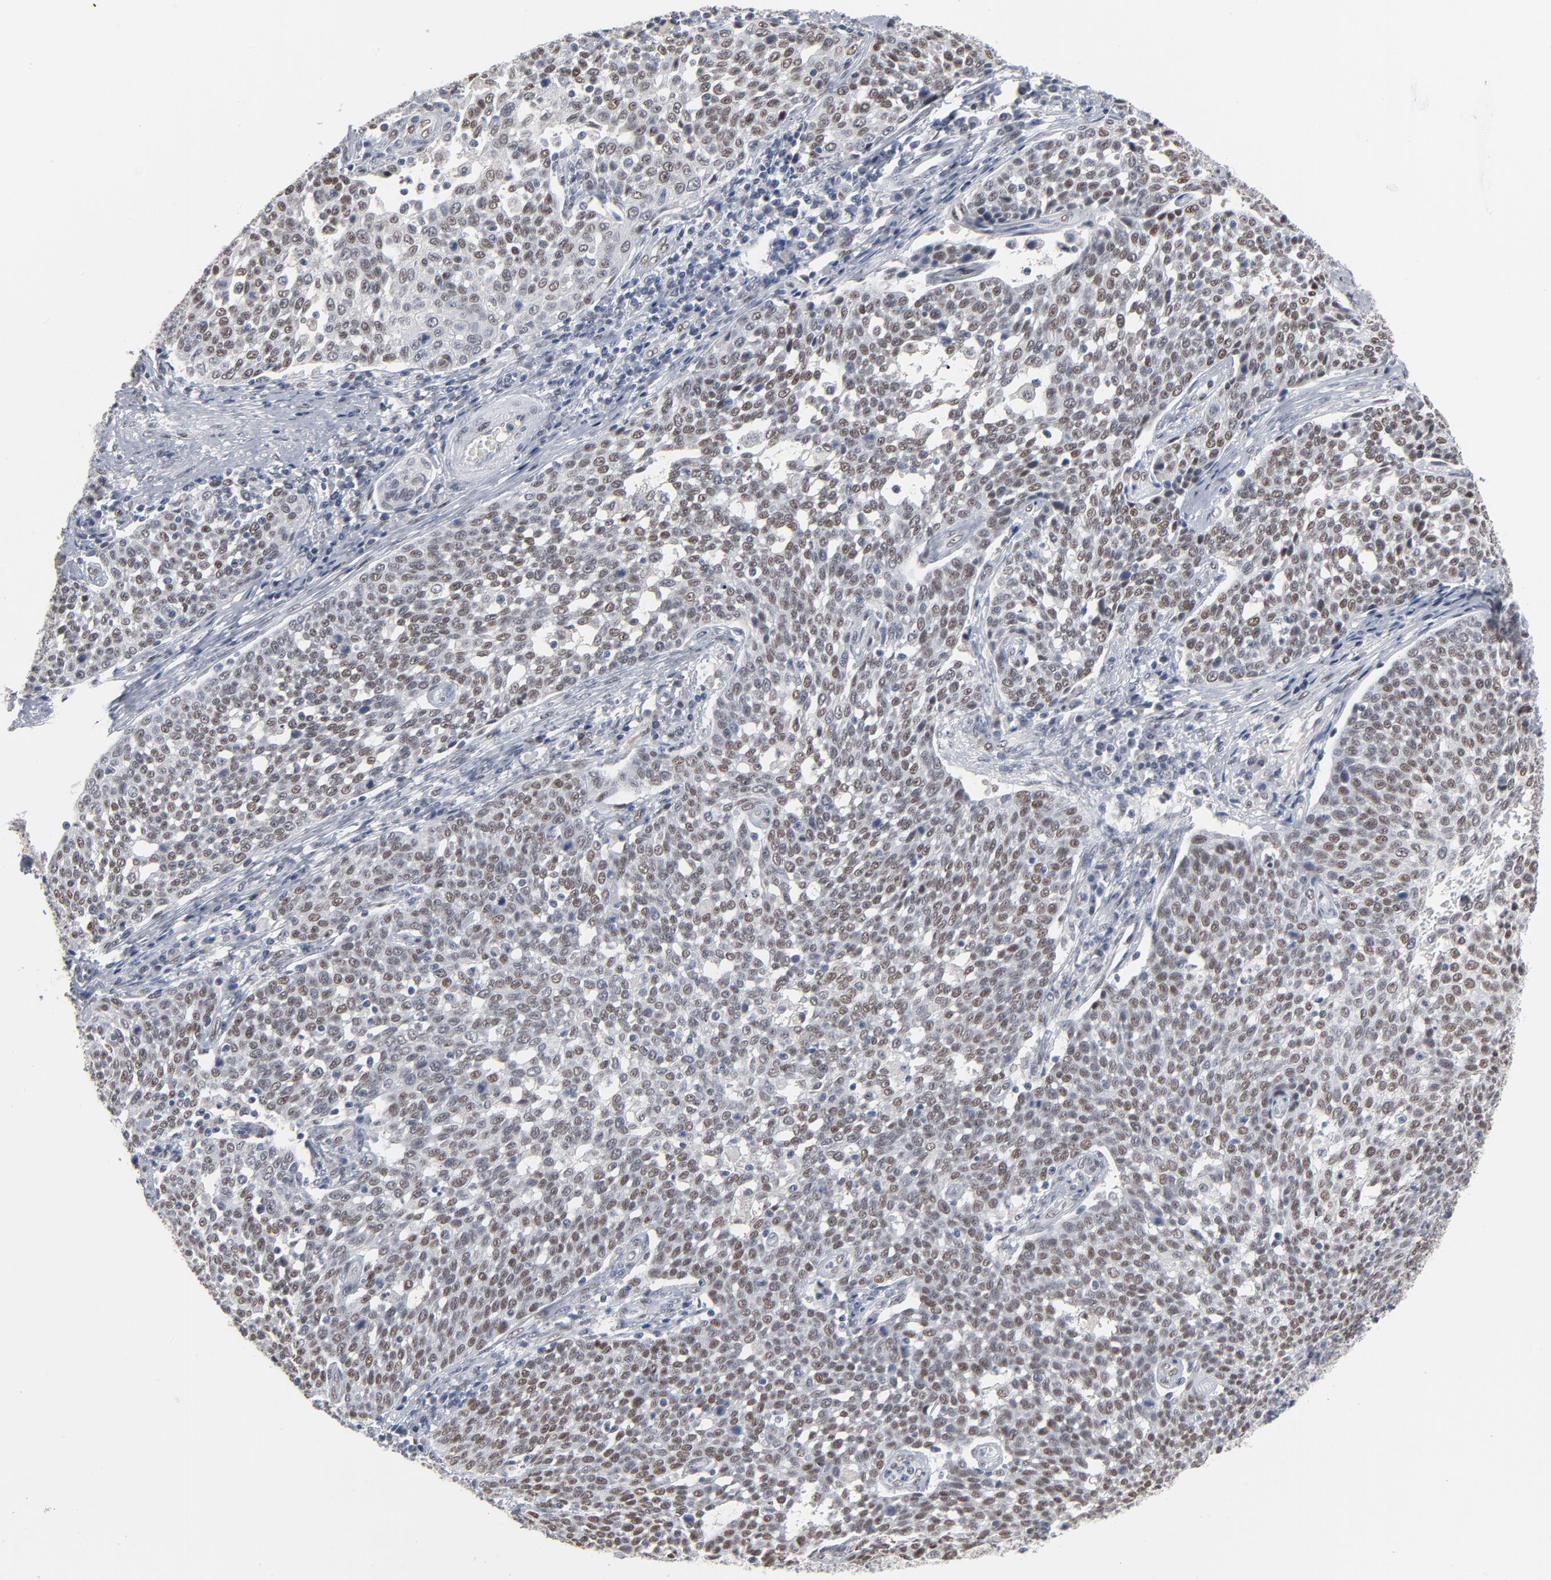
{"staining": {"intensity": "weak", "quantity": ">75%", "location": "nuclear"}, "tissue": "cervical cancer", "cell_type": "Tumor cells", "image_type": "cancer", "snomed": [{"axis": "morphology", "description": "Squamous cell carcinoma, NOS"}, {"axis": "topography", "description": "Cervix"}], "caption": "Weak nuclear protein positivity is present in approximately >75% of tumor cells in cervical cancer (squamous cell carcinoma).", "gene": "ATF7", "patient": {"sex": "female", "age": 34}}